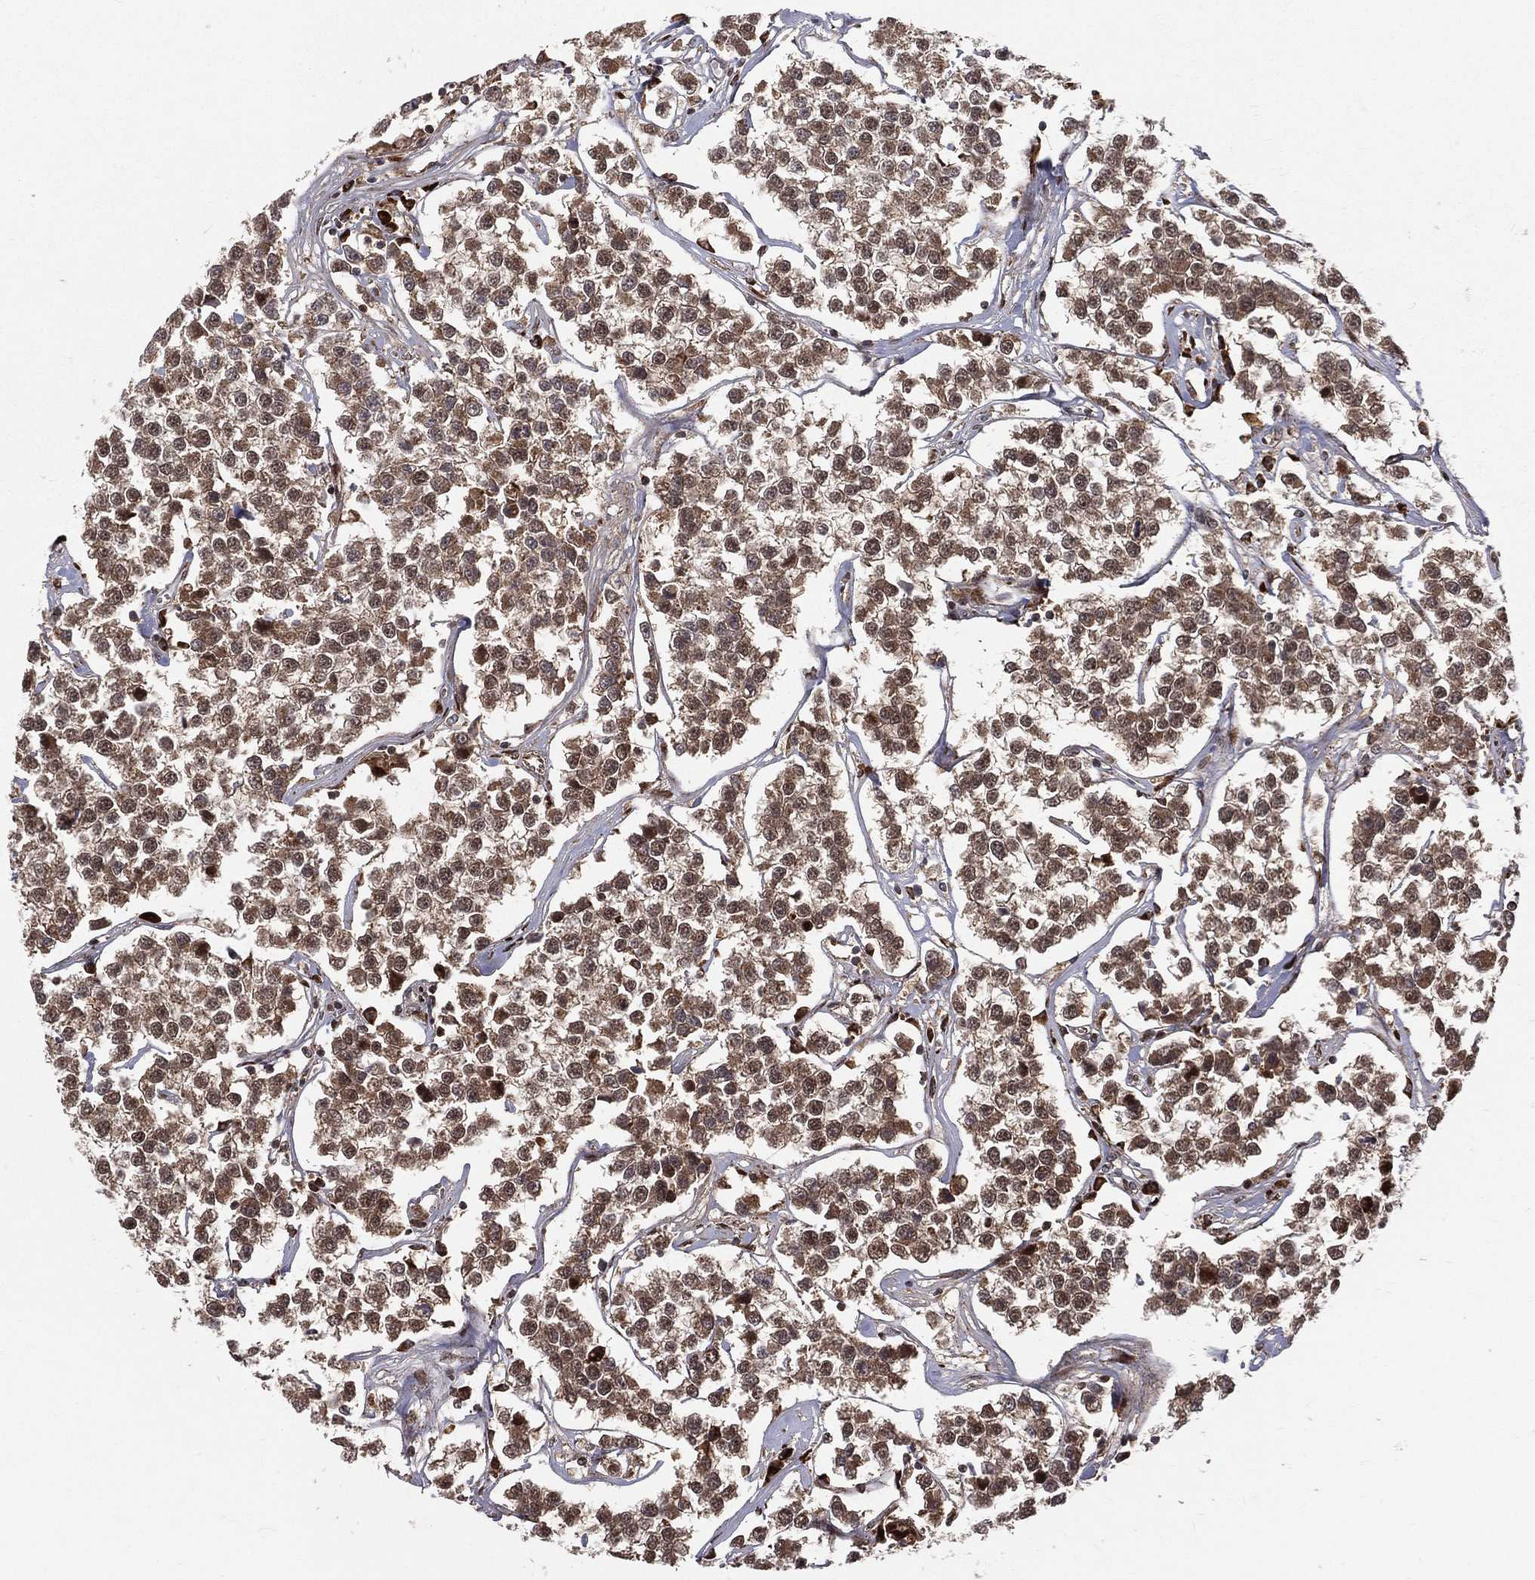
{"staining": {"intensity": "moderate", "quantity": ">75%", "location": "cytoplasmic/membranous,nuclear"}, "tissue": "testis cancer", "cell_type": "Tumor cells", "image_type": "cancer", "snomed": [{"axis": "morphology", "description": "Seminoma, NOS"}, {"axis": "topography", "description": "Testis"}], "caption": "Seminoma (testis) stained for a protein exhibits moderate cytoplasmic/membranous and nuclear positivity in tumor cells.", "gene": "MDM2", "patient": {"sex": "male", "age": 59}}